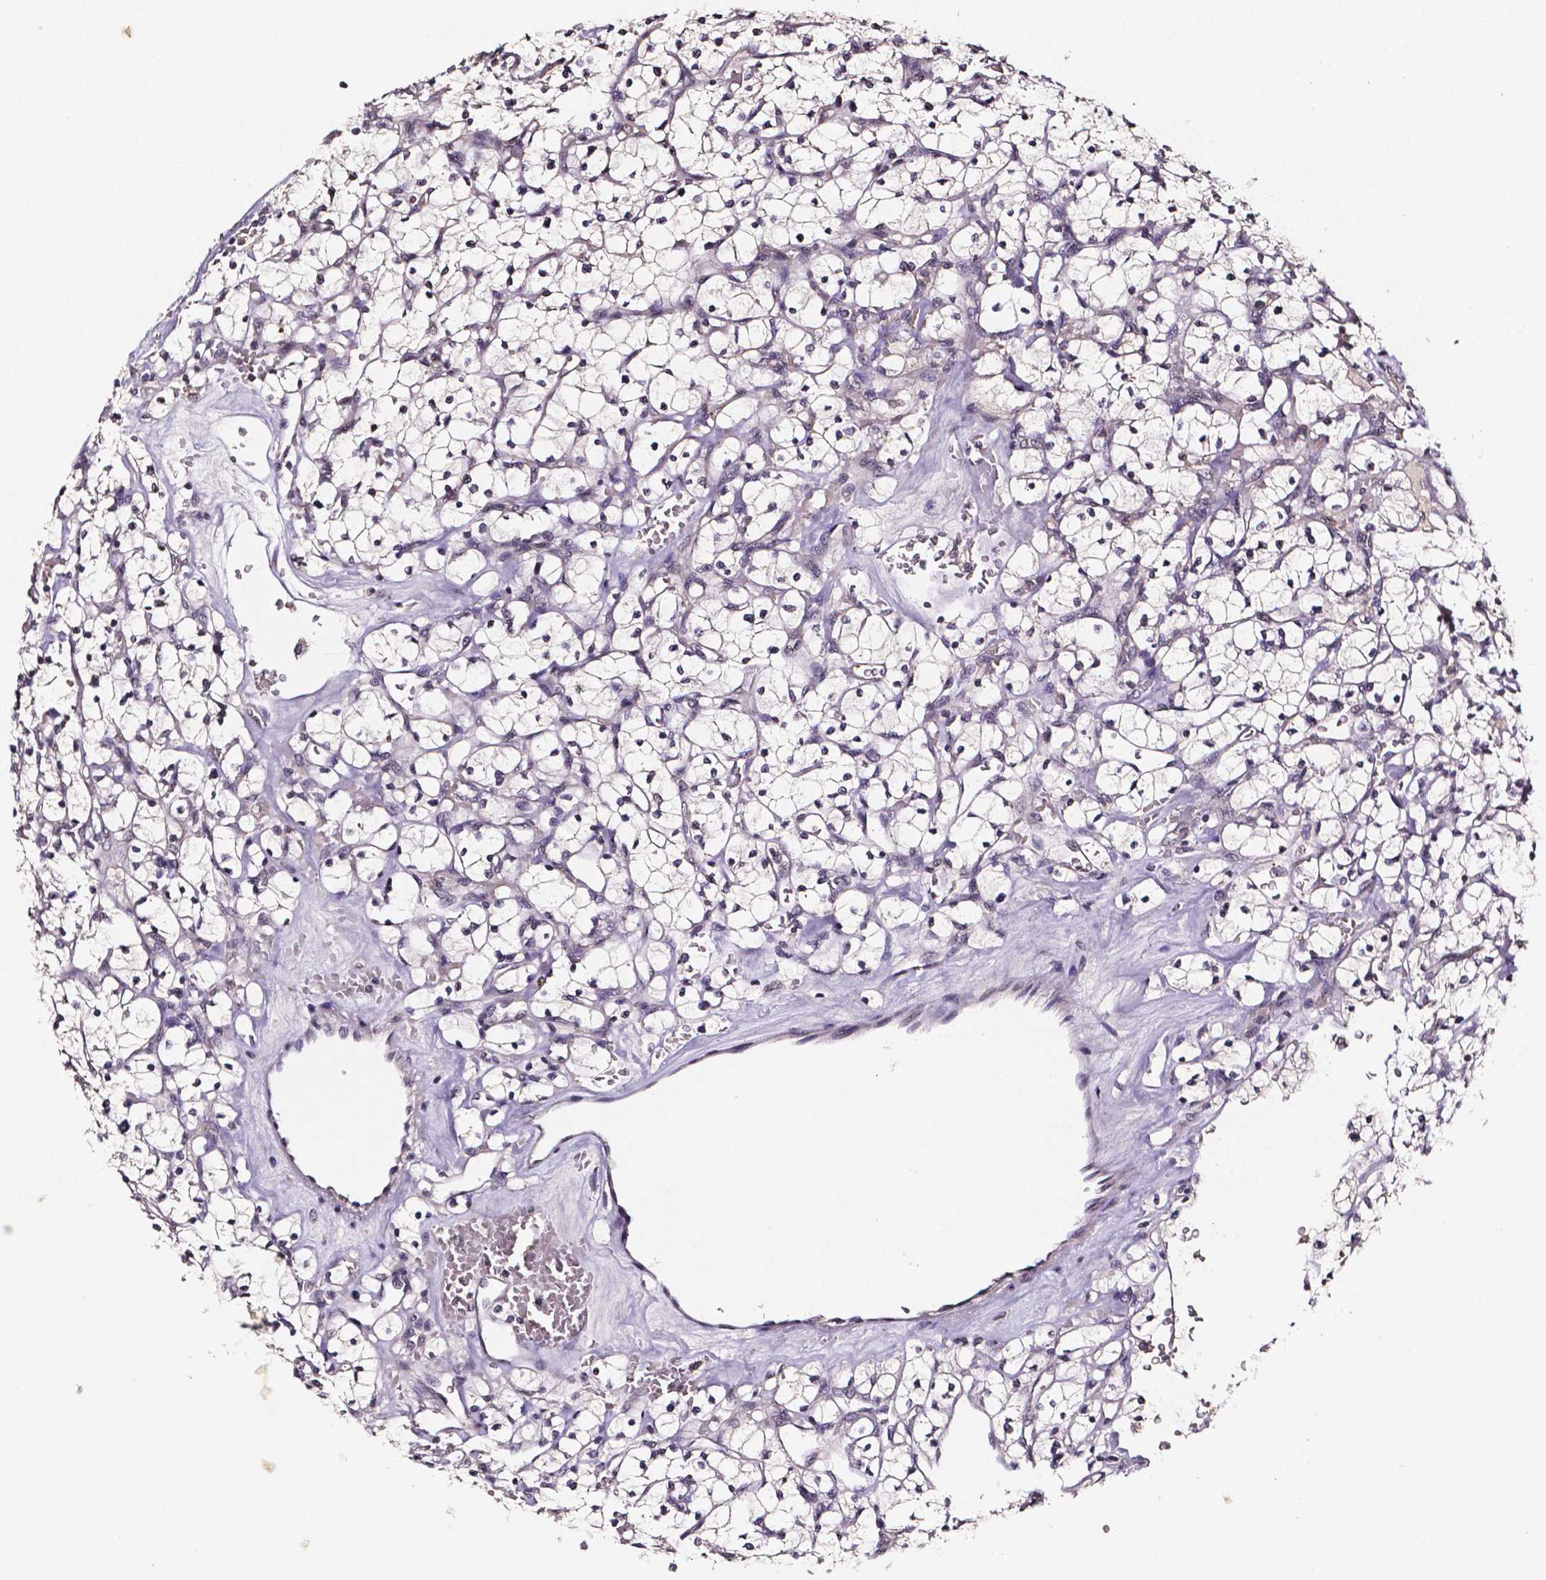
{"staining": {"intensity": "negative", "quantity": "none", "location": "none"}, "tissue": "renal cancer", "cell_type": "Tumor cells", "image_type": "cancer", "snomed": [{"axis": "morphology", "description": "Adenocarcinoma, NOS"}, {"axis": "topography", "description": "Kidney"}], "caption": "This is a histopathology image of immunohistochemistry staining of renal cancer, which shows no staining in tumor cells.", "gene": "NRGN", "patient": {"sex": "female", "age": 64}}